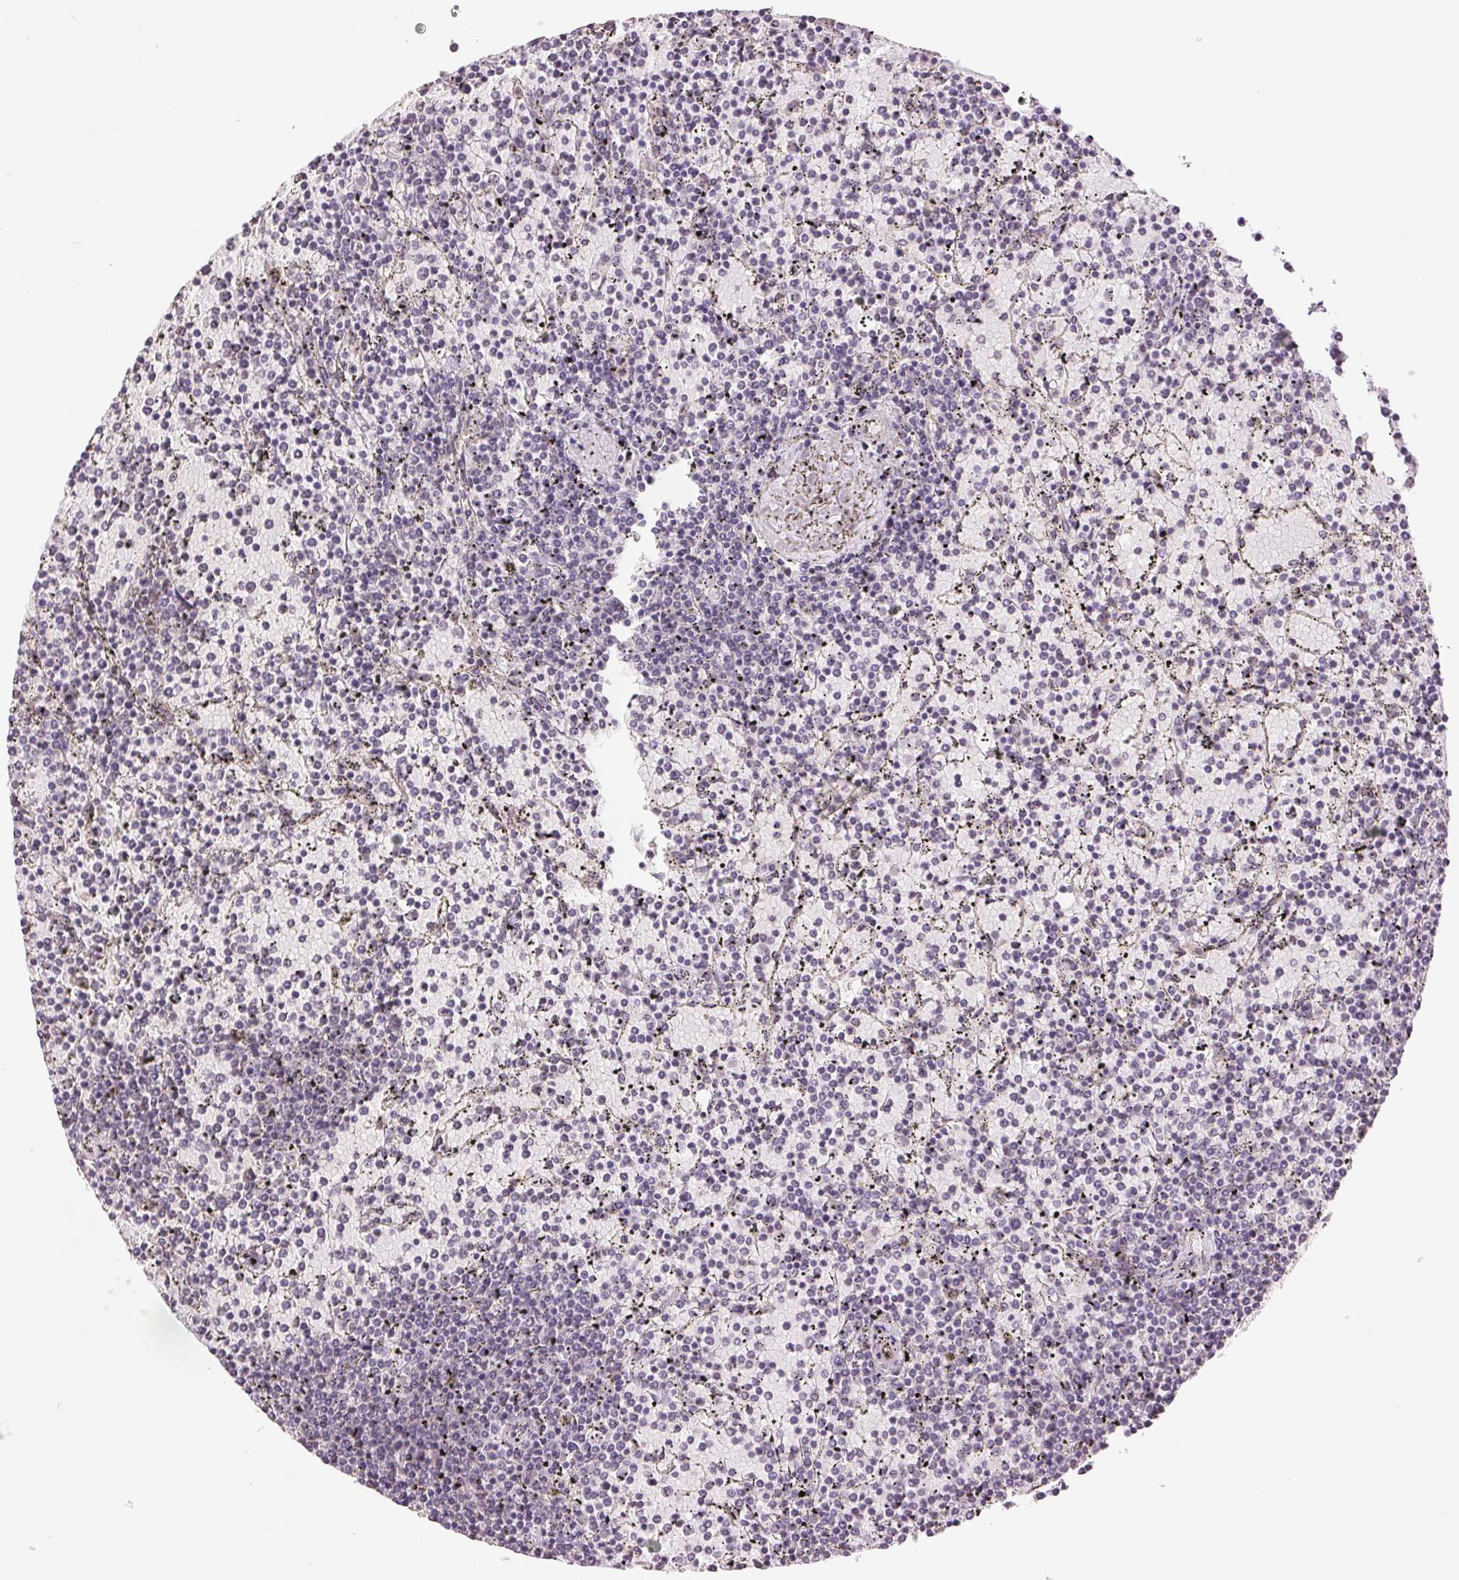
{"staining": {"intensity": "negative", "quantity": "none", "location": "none"}, "tissue": "lymphoma", "cell_type": "Tumor cells", "image_type": "cancer", "snomed": [{"axis": "morphology", "description": "Malignant lymphoma, non-Hodgkin's type, Low grade"}, {"axis": "topography", "description": "Spleen"}], "caption": "IHC photomicrograph of neoplastic tissue: lymphoma stained with DAB (3,3'-diaminobenzidine) shows no significant protein positivity in tumor cells.", "gene": "PLCB1", "patient": {"sex": "female", "age": 77}}